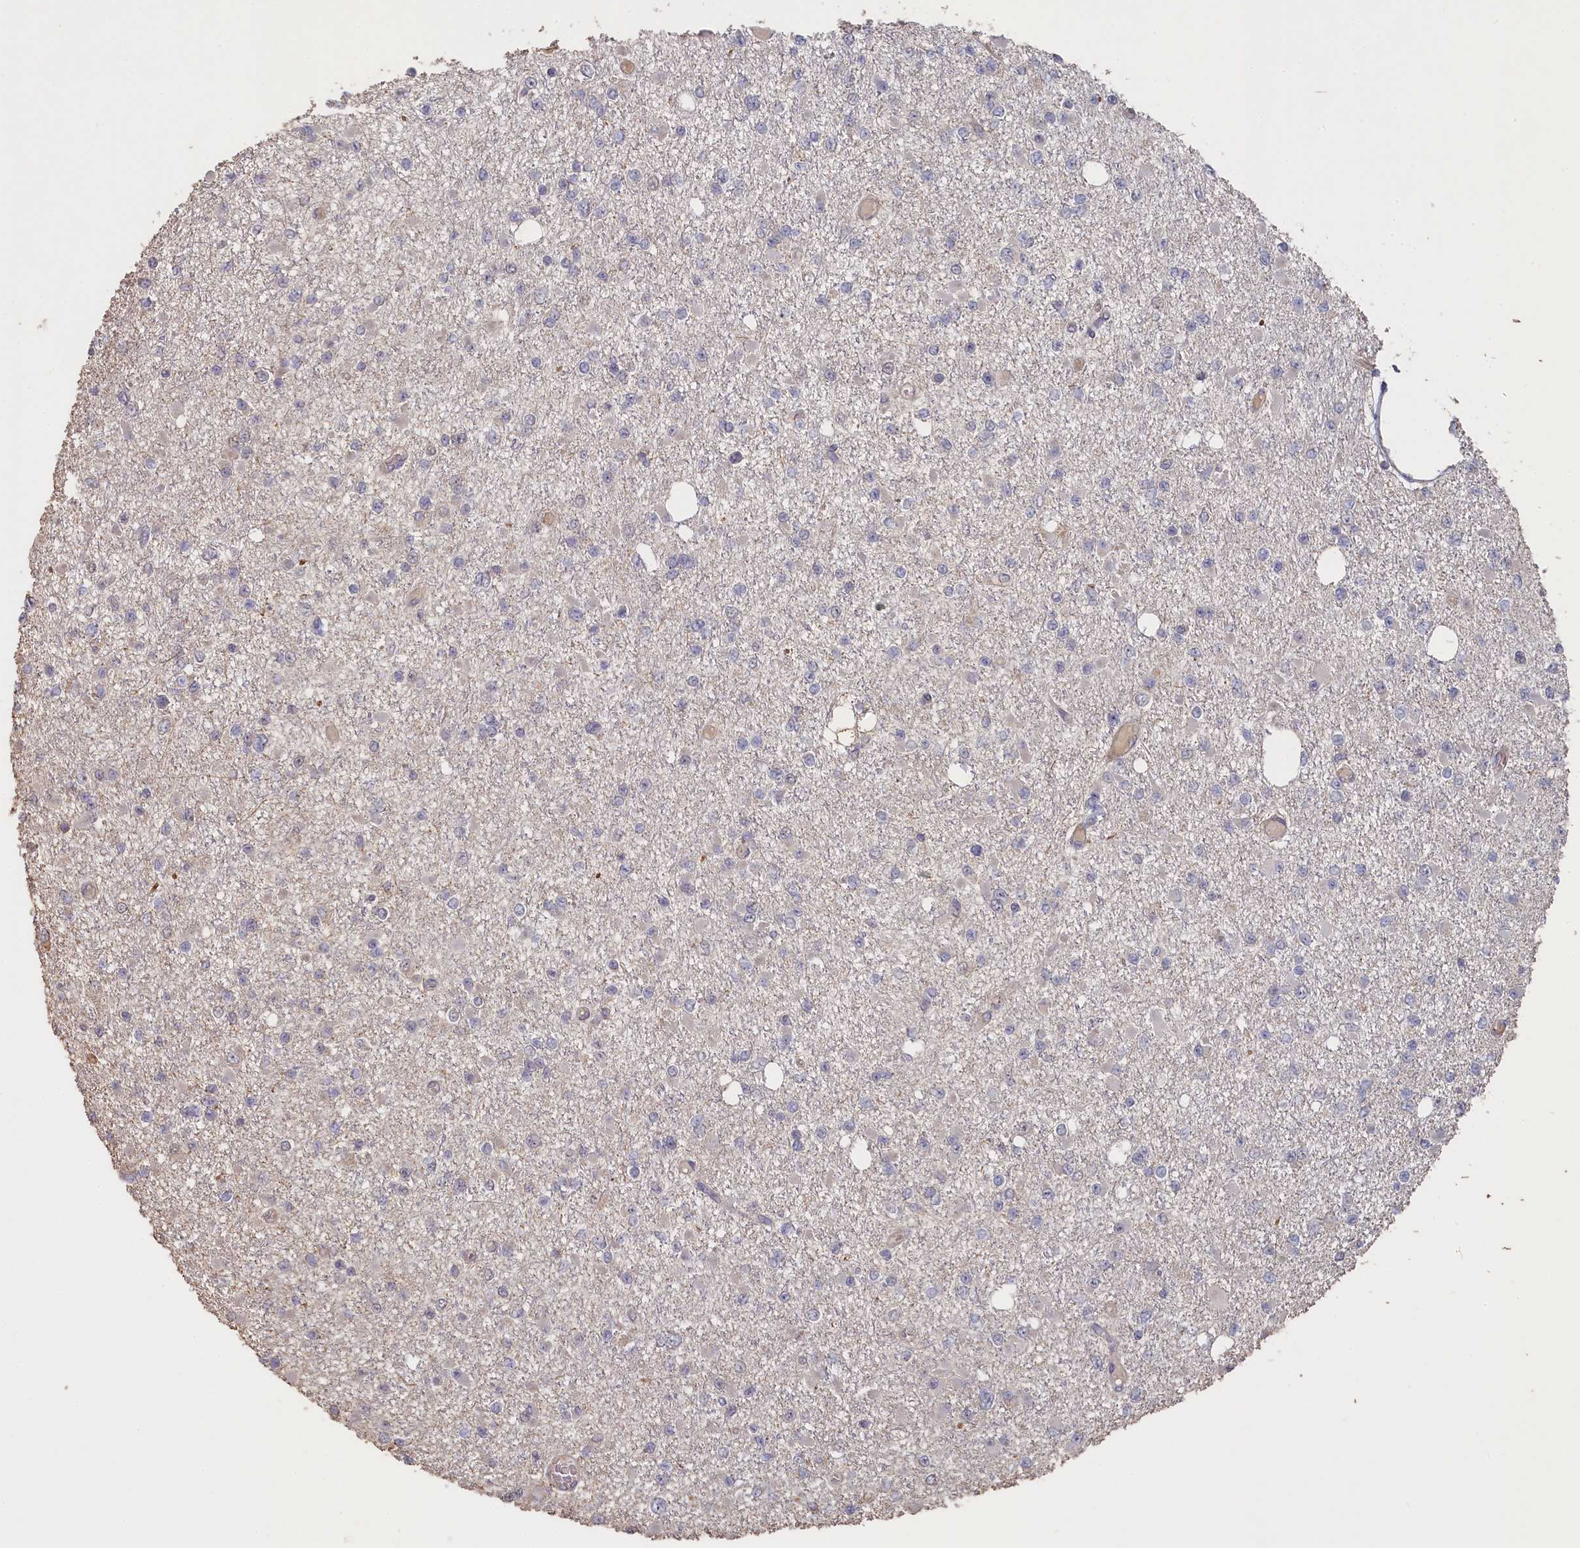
{"staining": {"intensity": "negative", "quantity": "none", "location": "none"}, "tissue": "glioma", "cell_type": "Tumor cells", "image_type": "cancer", "snomed": [{"axis": "morphology", "description": "Glioma, malignant, Low grade"}, {"axis": "topography", "description": "Brain"}], "caption": "A photomicrograph of human low-grade glioma (malignant) is negative for staining in tumor cells.", "gene": "STX16", "patient": {"sex": "female", "age": 22}}